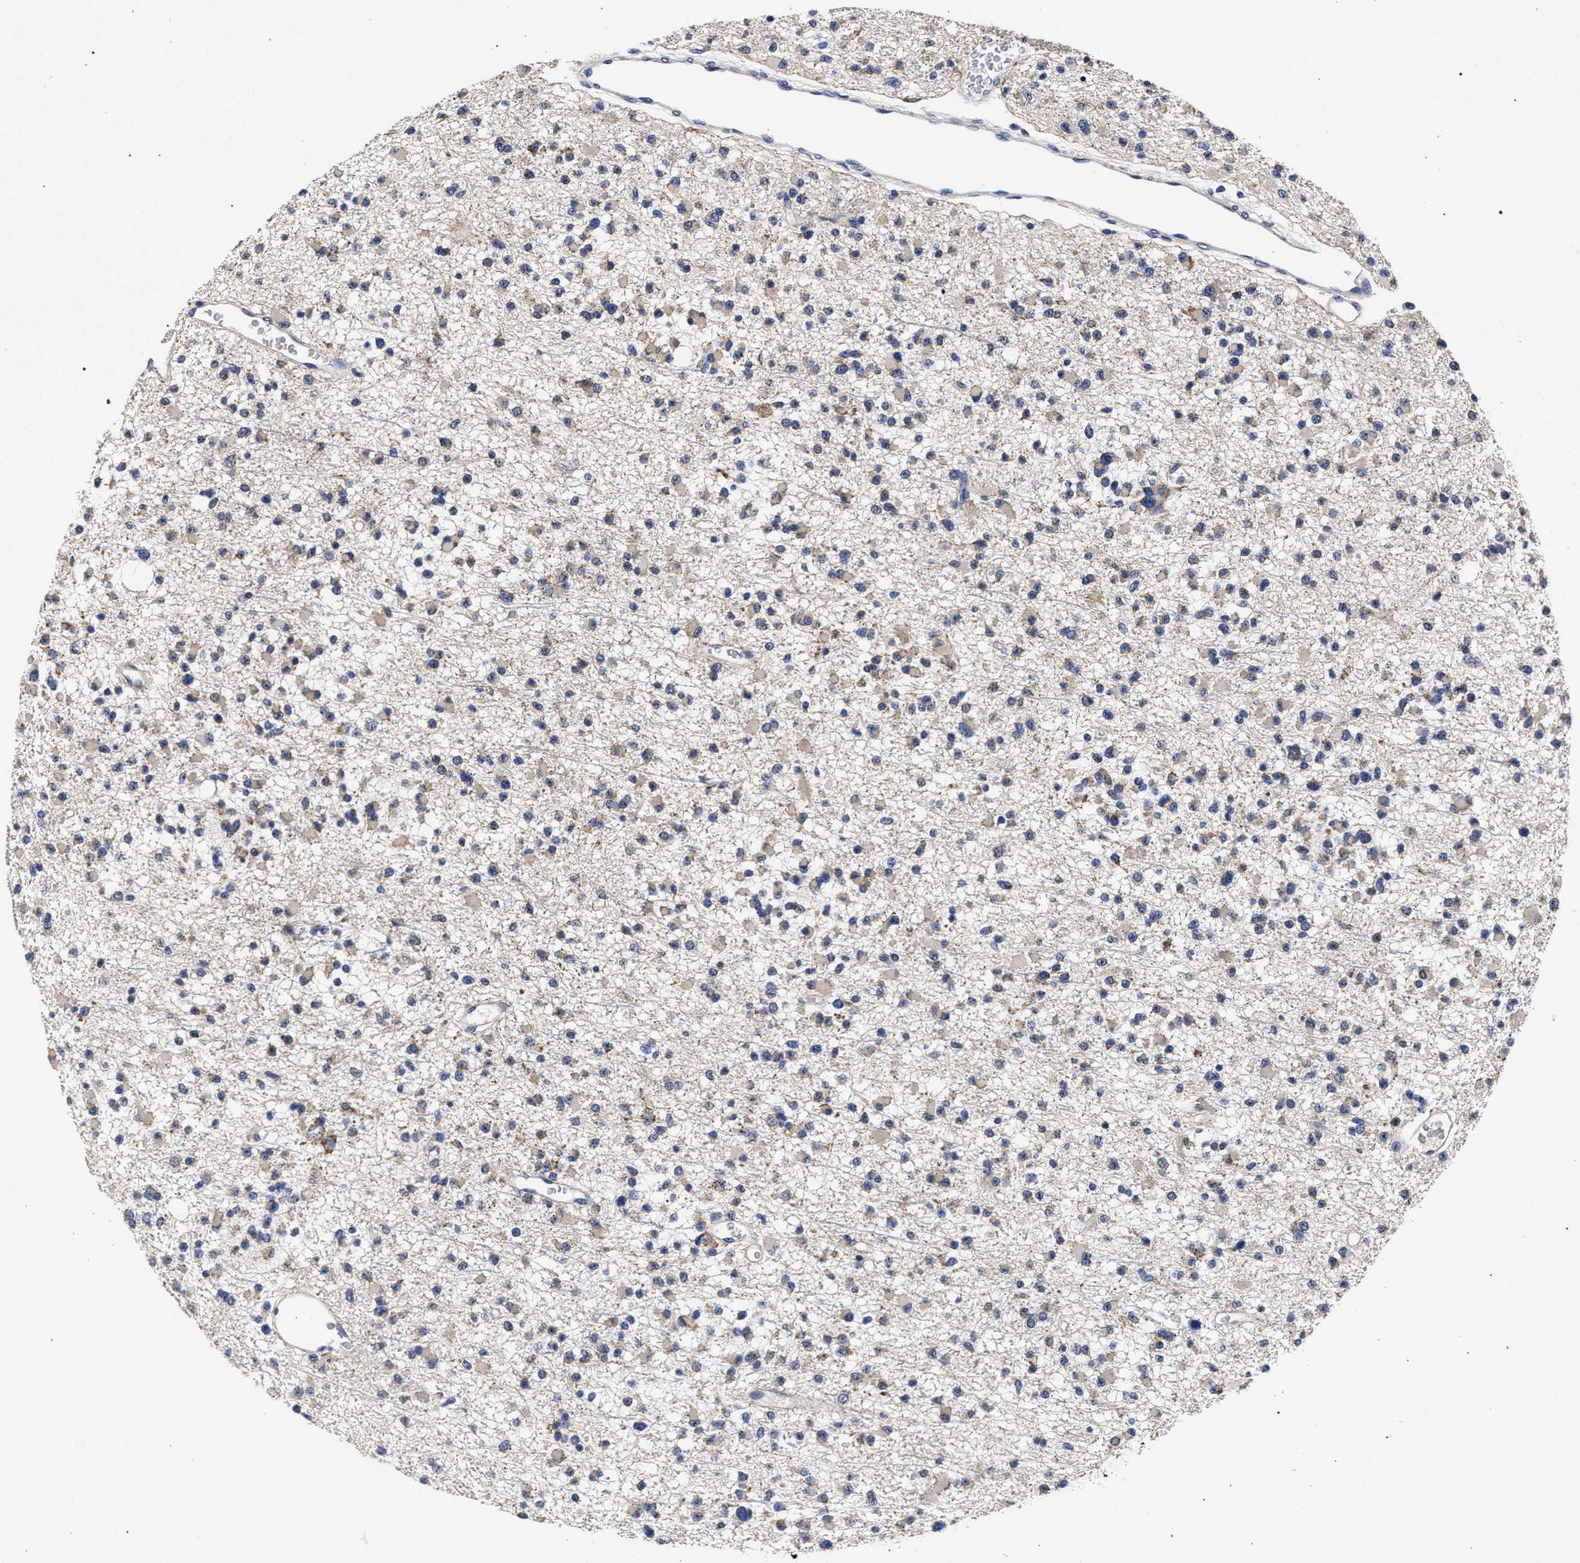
{"staining": {"intensity": "weak", "quantity": ">75%", "location": "cytoplasmic/membranous"}, "tissue": "glioma", "cell_type": "Tumor cells", "image_type": "cancer", "snomed": [{"axis": "morphology", "description": "Glioma, malignant, Low grade"}, {"axis": "topography", "description": "Brain"}], "caption": "A brown stain highlights weak cytoplasmic/membranous staining of a protein in human malignant glioma (low-grade) tumor cells. (Stains: DAB in brown, nuclei in blue, Microscopy: brightfield microscopy at high magnification).", "gene": "CFAP95", "patient": {"sex": "female", "age": 22}}